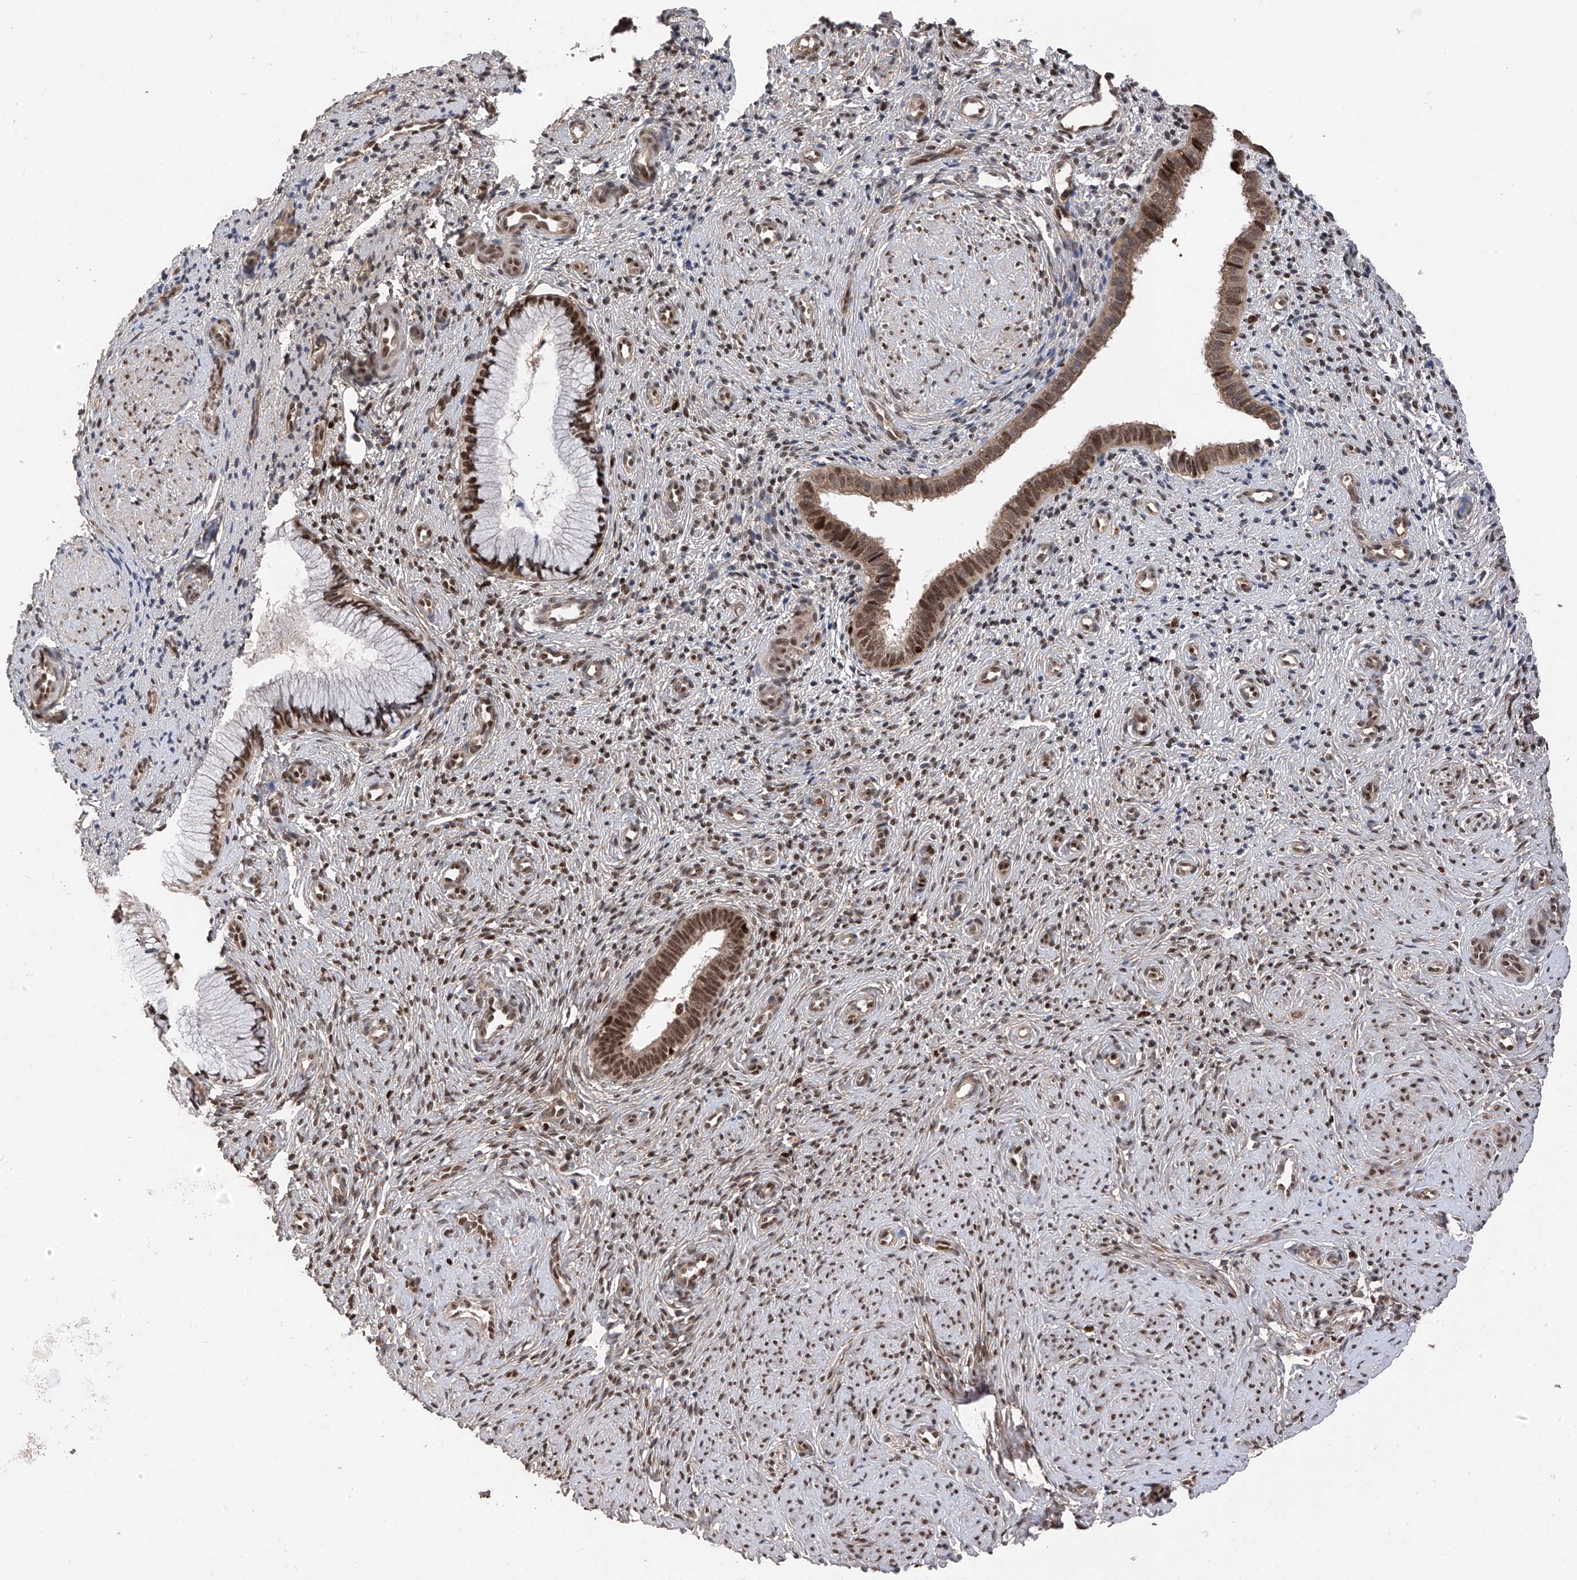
{"staining": {"intensity": "moderate", "quantity": ">75%", "location": "cytoplasmic/membranous,nuclear"}, "tissue": "cervix", "cell_type": "Glandular cells", "image_type": "normal", "snomed": [{"axis": "morphology", "description": "Normal tissue, NOS"}, {"axis": "topography", "description": "Cervix"}], "caption": "A histopathology image of human cervix stained for a protein displays moderate cytoplasmic/membranous,nuclear brown staining in glandular cells. (IHC, brightfield microscopy, high magnification).", "gene": "DNAJC9", "patient": {"sex": "female", "age": 27}}